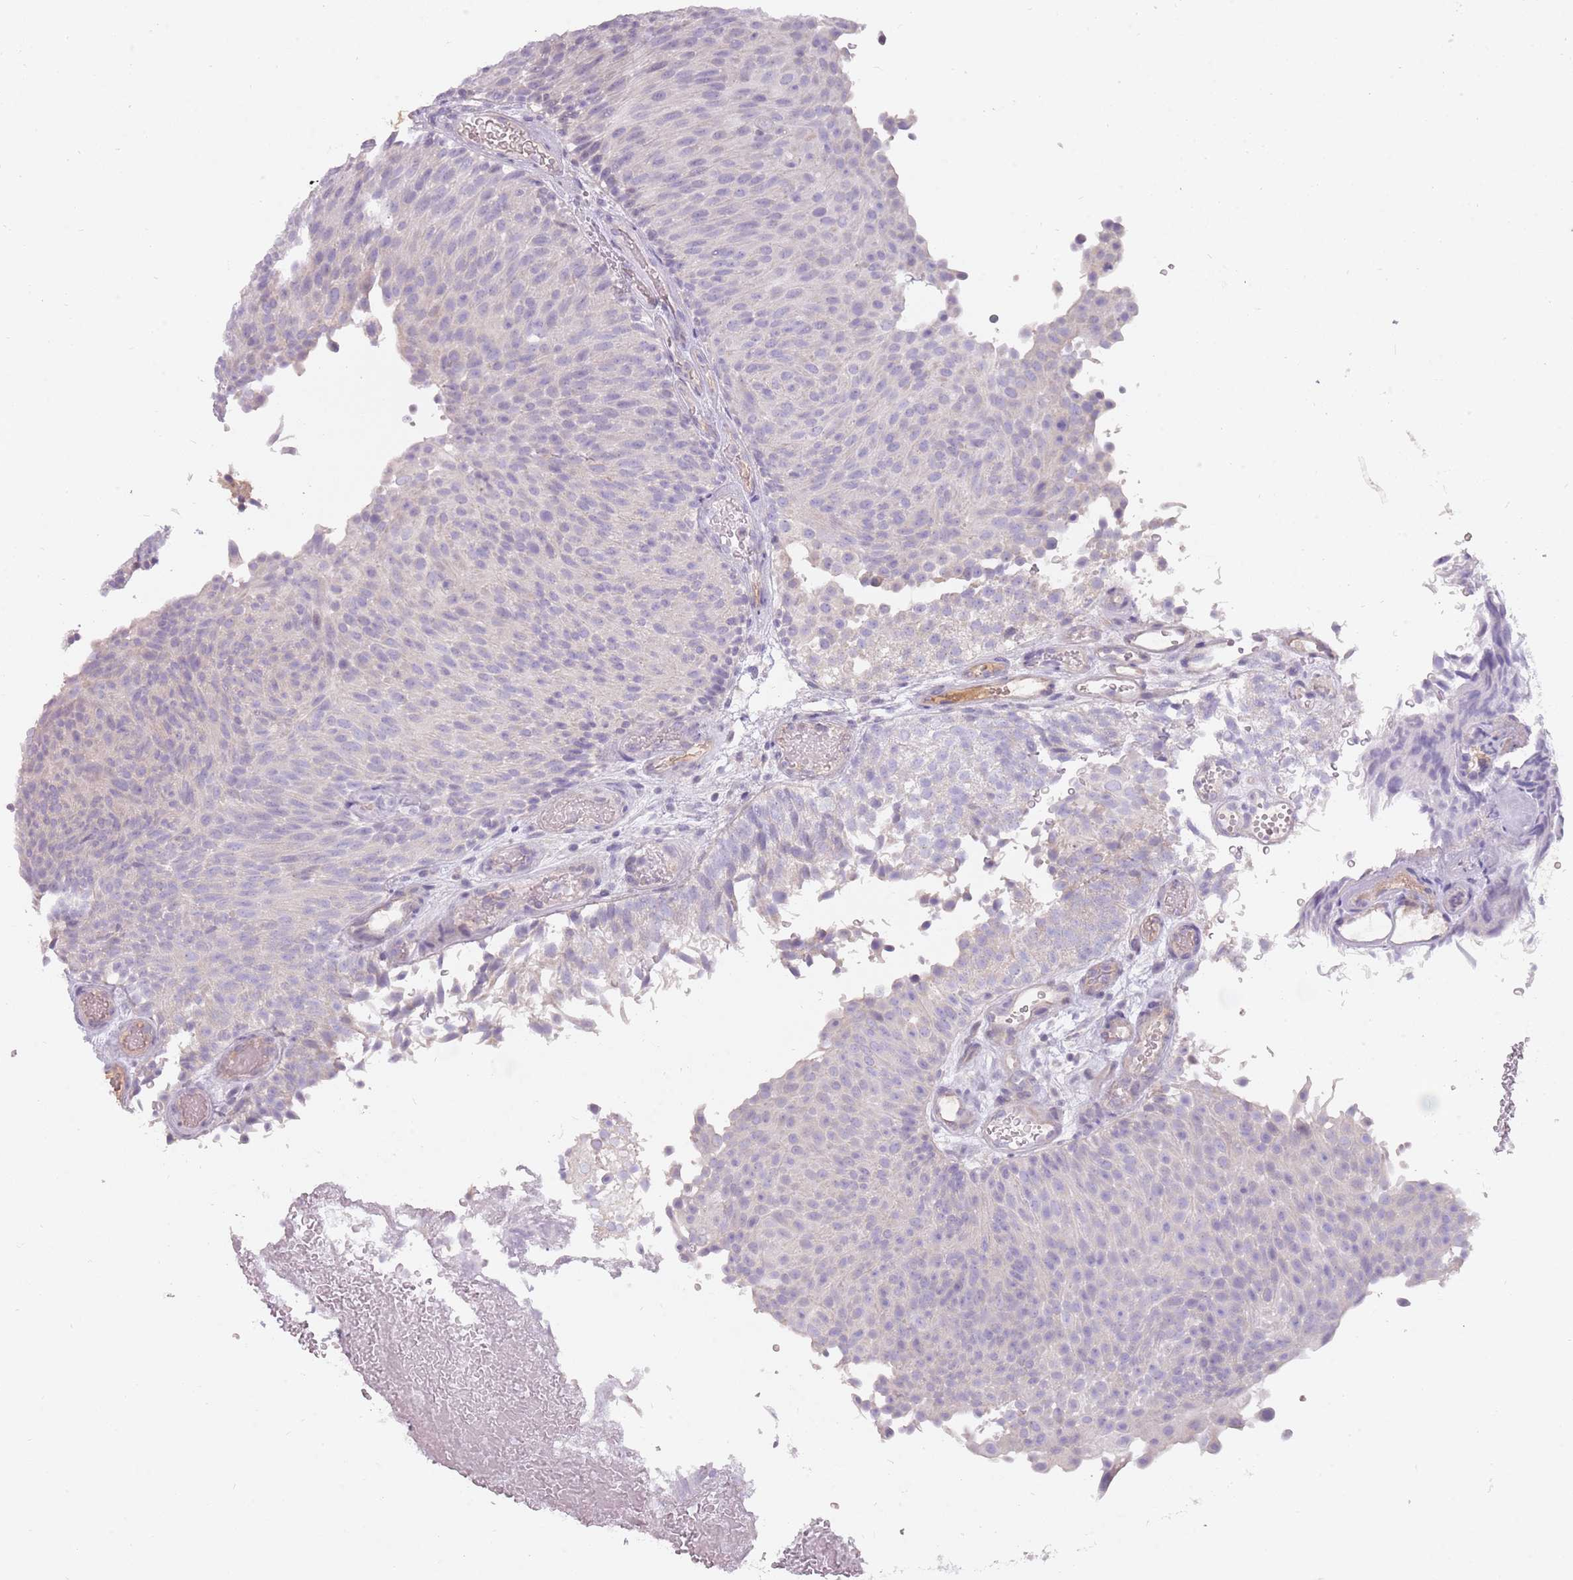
{"staining": {"intensity": "negative", "quantity": "none", "location": "none"}, "tissue": "urothelial cancer", "cell_type": "Tumor cells", "image_type": "cancer", "snomed": [{"axis": "morphology", "description": "Urothelial carcinoma, Low grade"}, {"axis": "topography", "description": "Urinary bladder"}], "caption": "DAB immunohistochemical staining of low-grade urothelial carcinoma shows no significant staining in tumor cells. (DAB (3,3'-diaminobenzidine) immunohistochemistry, high magnification).", "gene": "DDX4", "patient": {"sex": "male", "age": 78}}